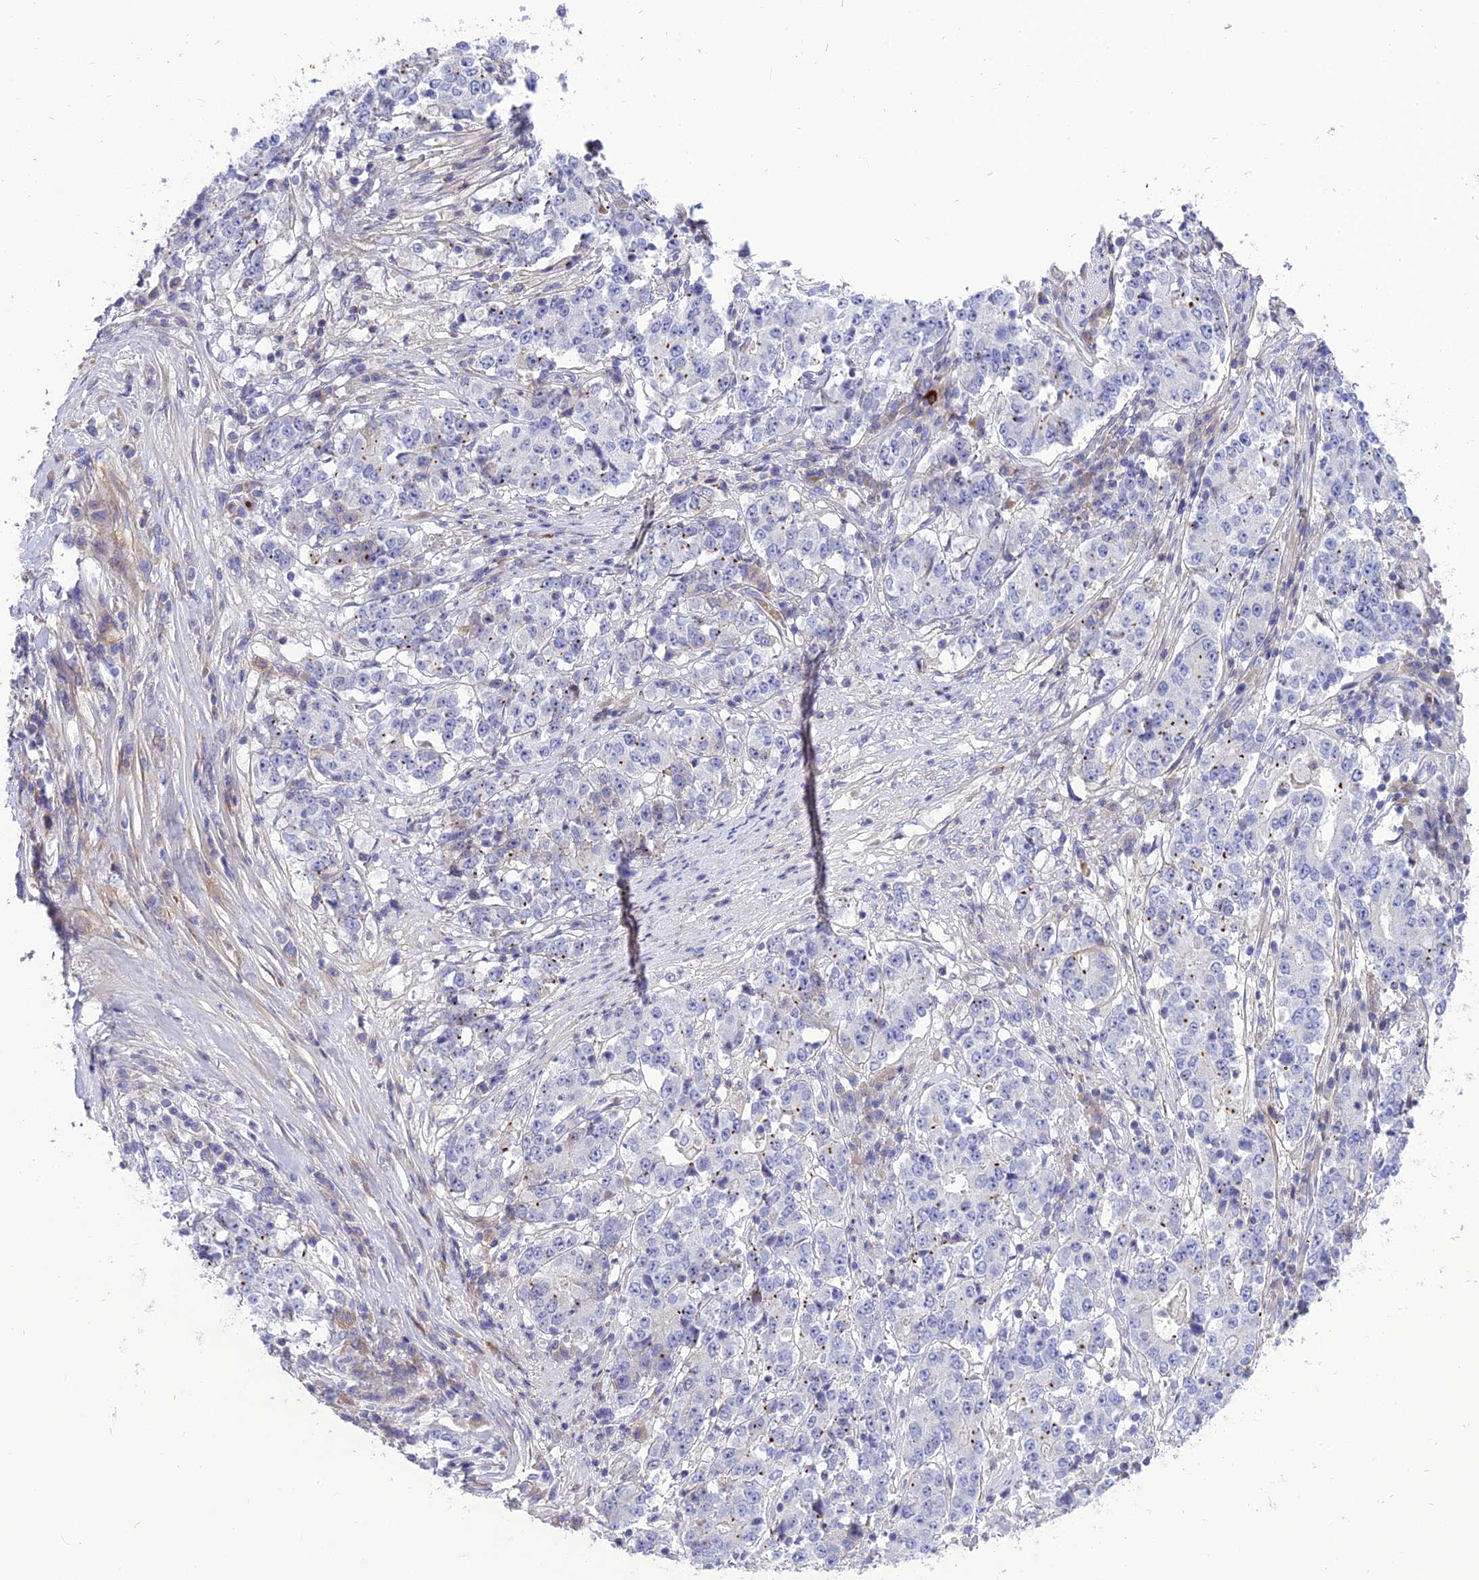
{"staining": {"intensity": "negative", "quantity": "none", "location": "none"}, "tissue": "stomach cancer", "cell_type": "Tumor cells", "image_type": "cancer", "snomed": [{"axis": "morphology", "description": "Adenocarcinoma, NOS"}, {"axis": "topography", "description": "Stomach"}], "caption": "Tumor cells are negative for protein expression in human stomach adenocarcinoma.", "gene": "MBD3L1", "patient": {"sex": "male", "age": 59}}